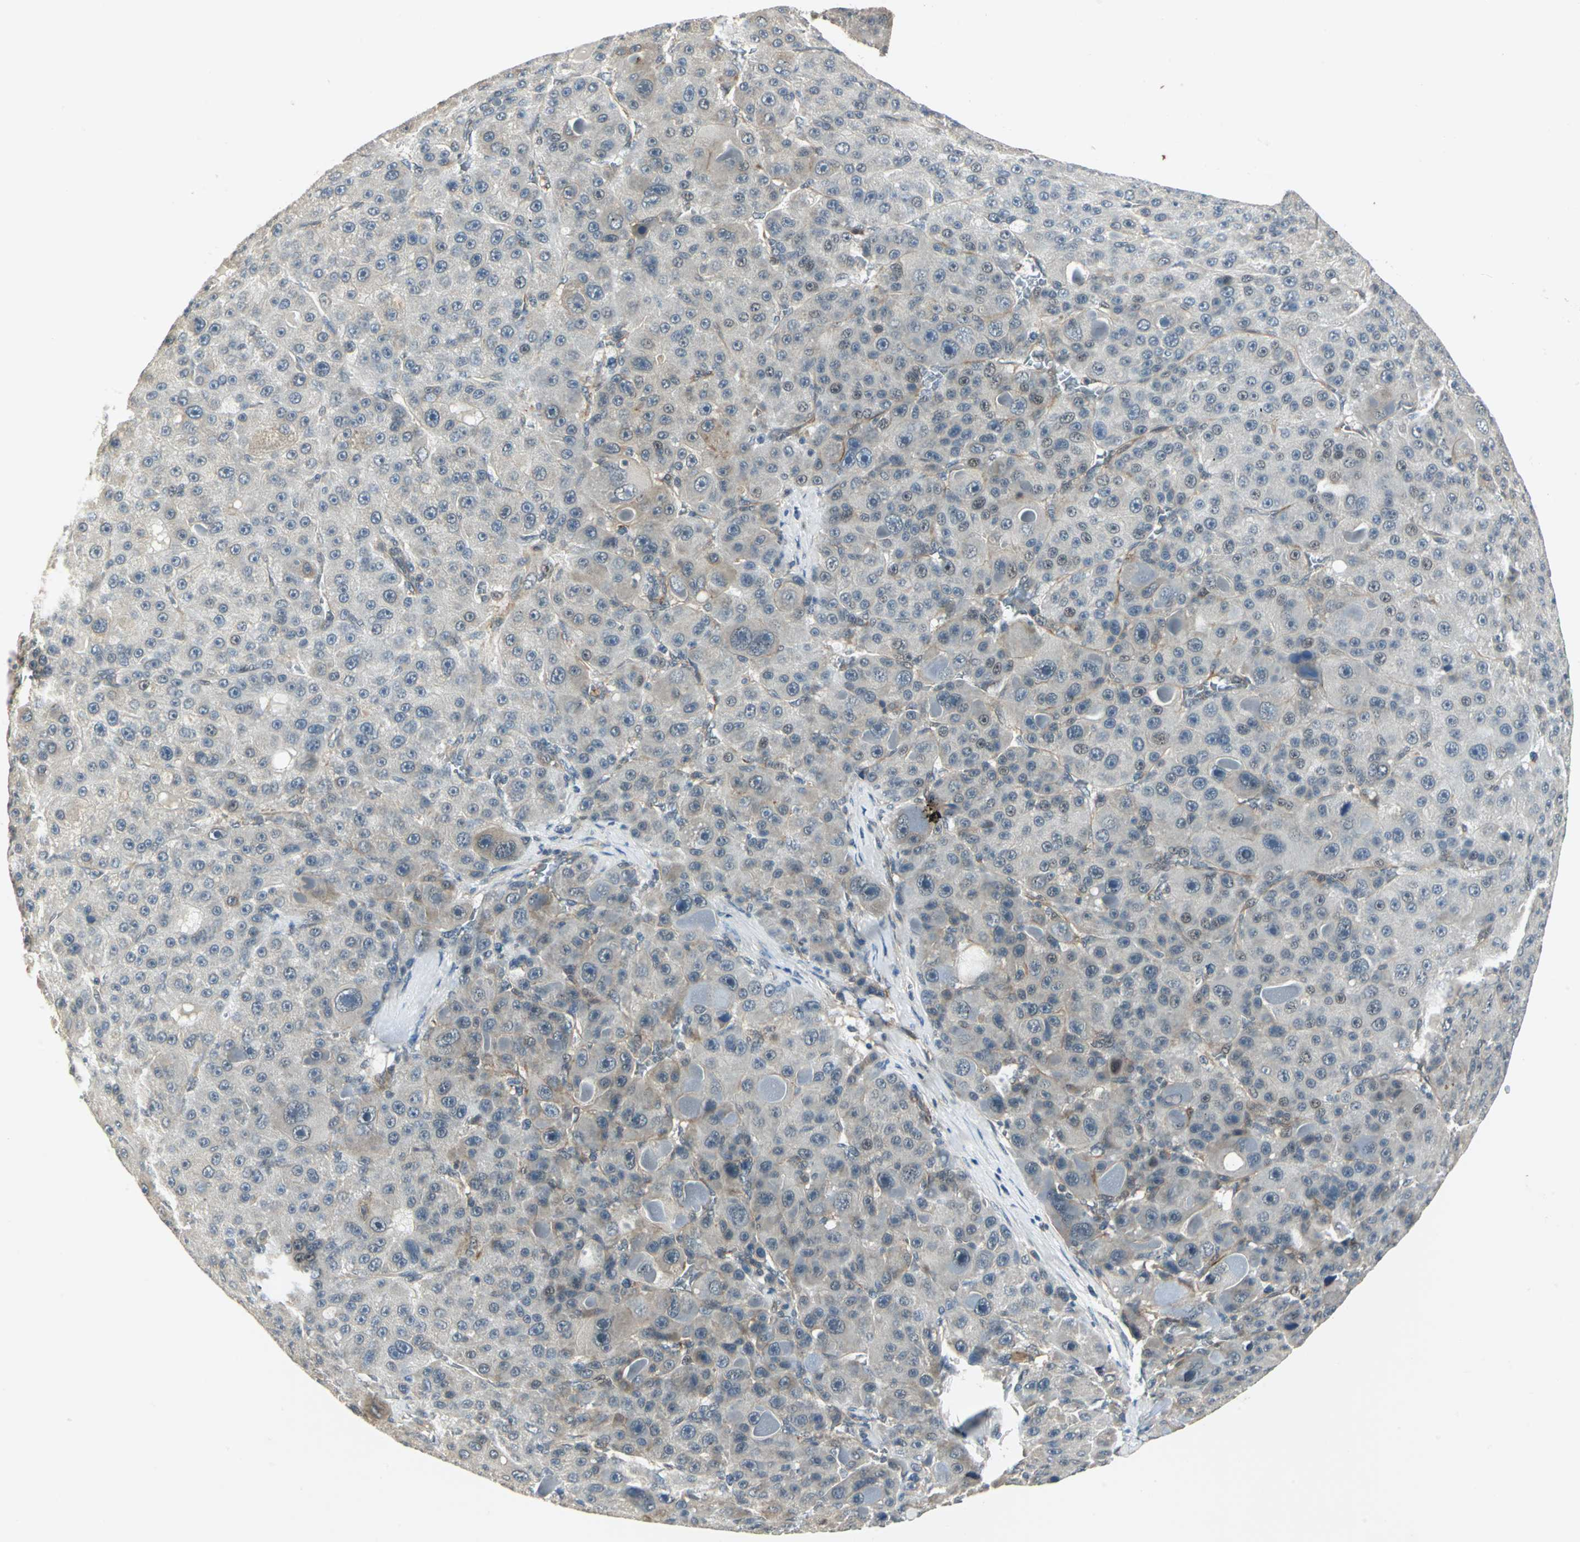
{"staining": {"intensity": "weak", "quantity": "<25%", "location": "cytoplasmic/membranous"}, "tissue": "liver cancer", "cell_type": "Tumor cells", "image_type": "cancer", "snomed": [{"axis": "morphology", "description": "Carcinoma, Hepatocellular, NOS"}, {"axis": "topography", "description": "Liver"}], "caption": "IHC image of neoplastic tissue: human liver hepatocellular carcinoma stained with DAB (3,3'-diaminobenzidine) displays no significant protein expression in tumor cells.", "gene": "PLAGL2", "patient": {"sex": "male", "age": 76}}